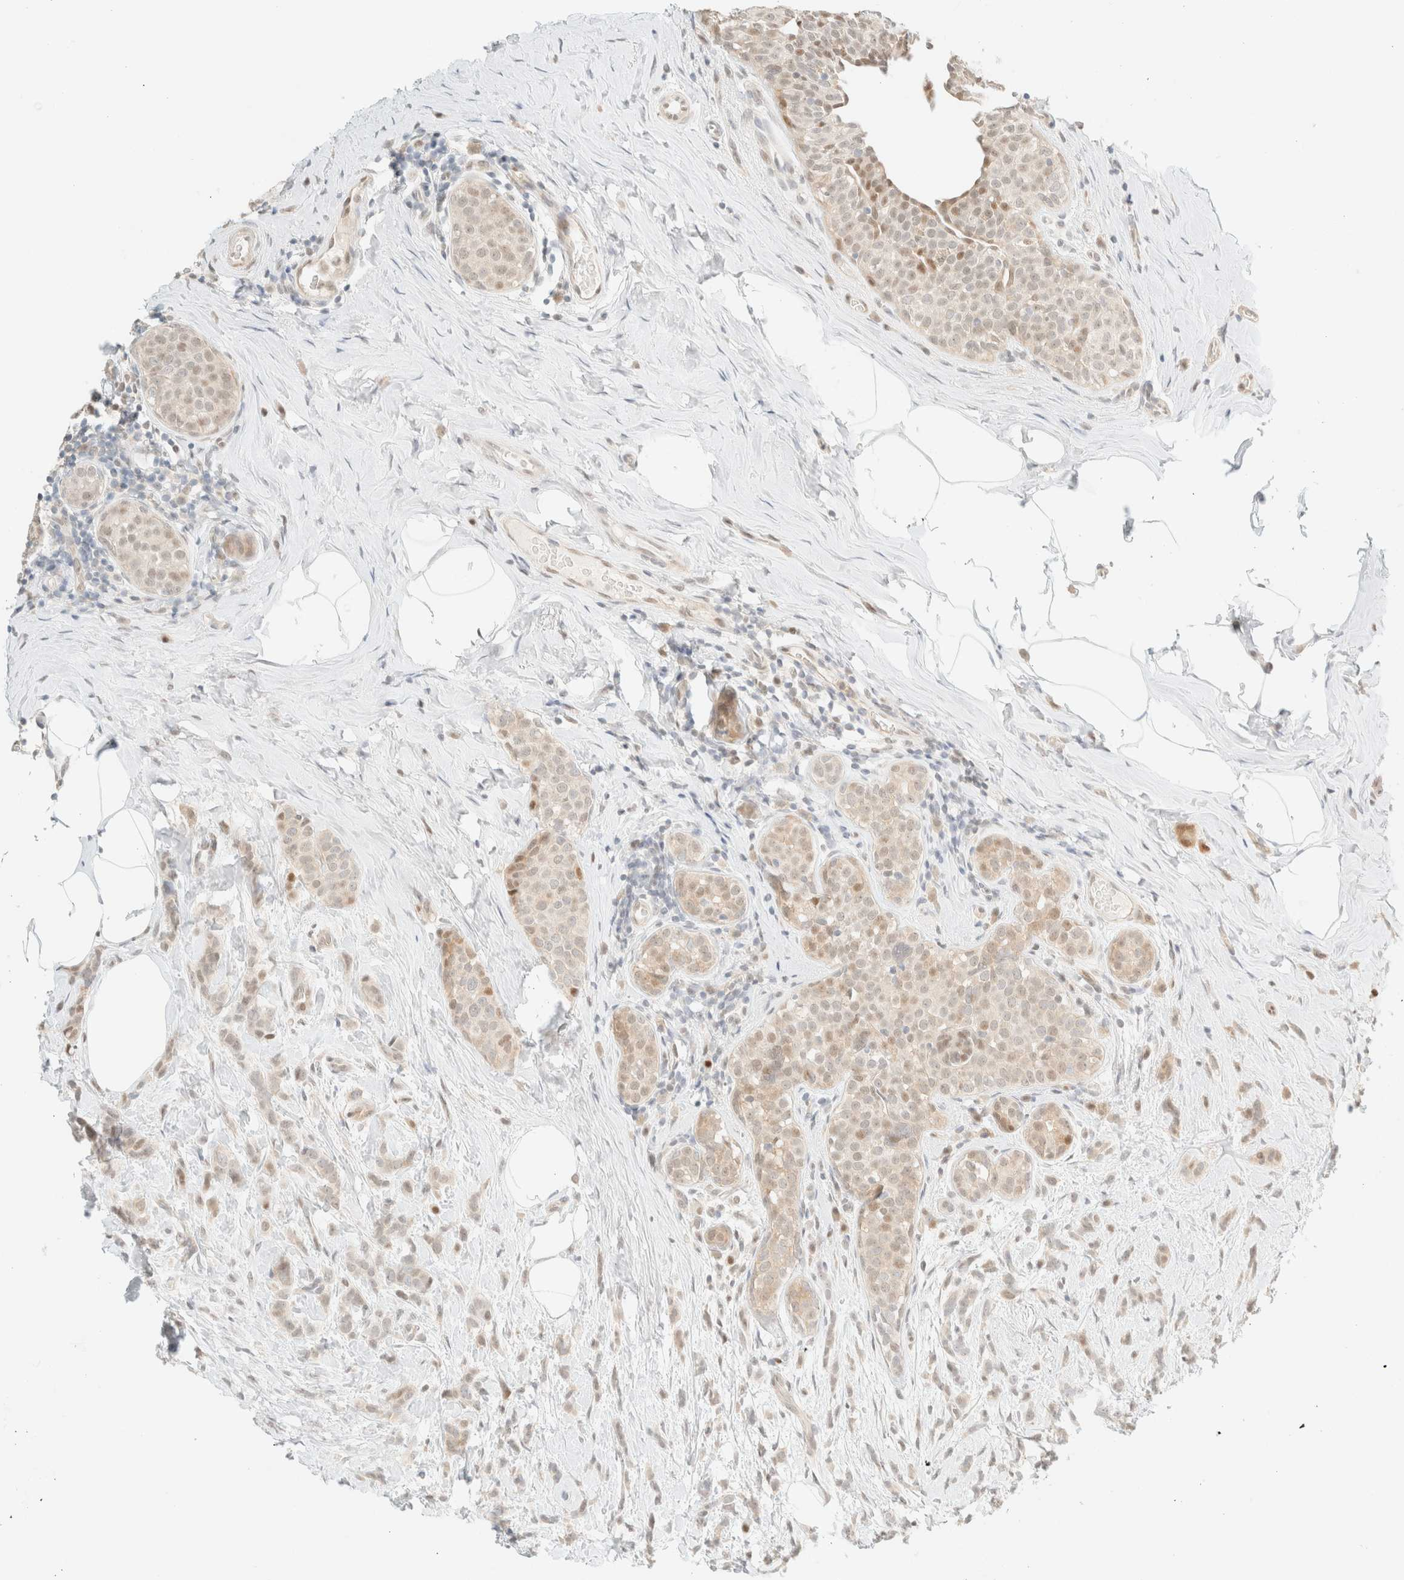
{"staining": {"intensity": "negative", "quantity": "none", "location": "none"}, "tissue": "breast cancer", "cell_type": "Tumor cells", "image_type": "cancer", "snomed": [{"axis": "morphology", "description": "Lobular carcinoma, in situ"}, {"axis": "morphology", "description": "Lobular carcinoma"}, {"axis": "topography", "description": "Breast"}], "caption": "DAB (3,3'-diaminobenzidine) immunohistochemical staining of lobular carcinoma (breast) exhibits no significant staining in tumor cells. (Stains: DAB (3,3'-diaminobenzidine) IHC with hematoxylin counter stain, Microscopy: brightfield microscopy at high magnification).", "gene": "TSR1", "patient": {"sex": "female", "age": 41}}